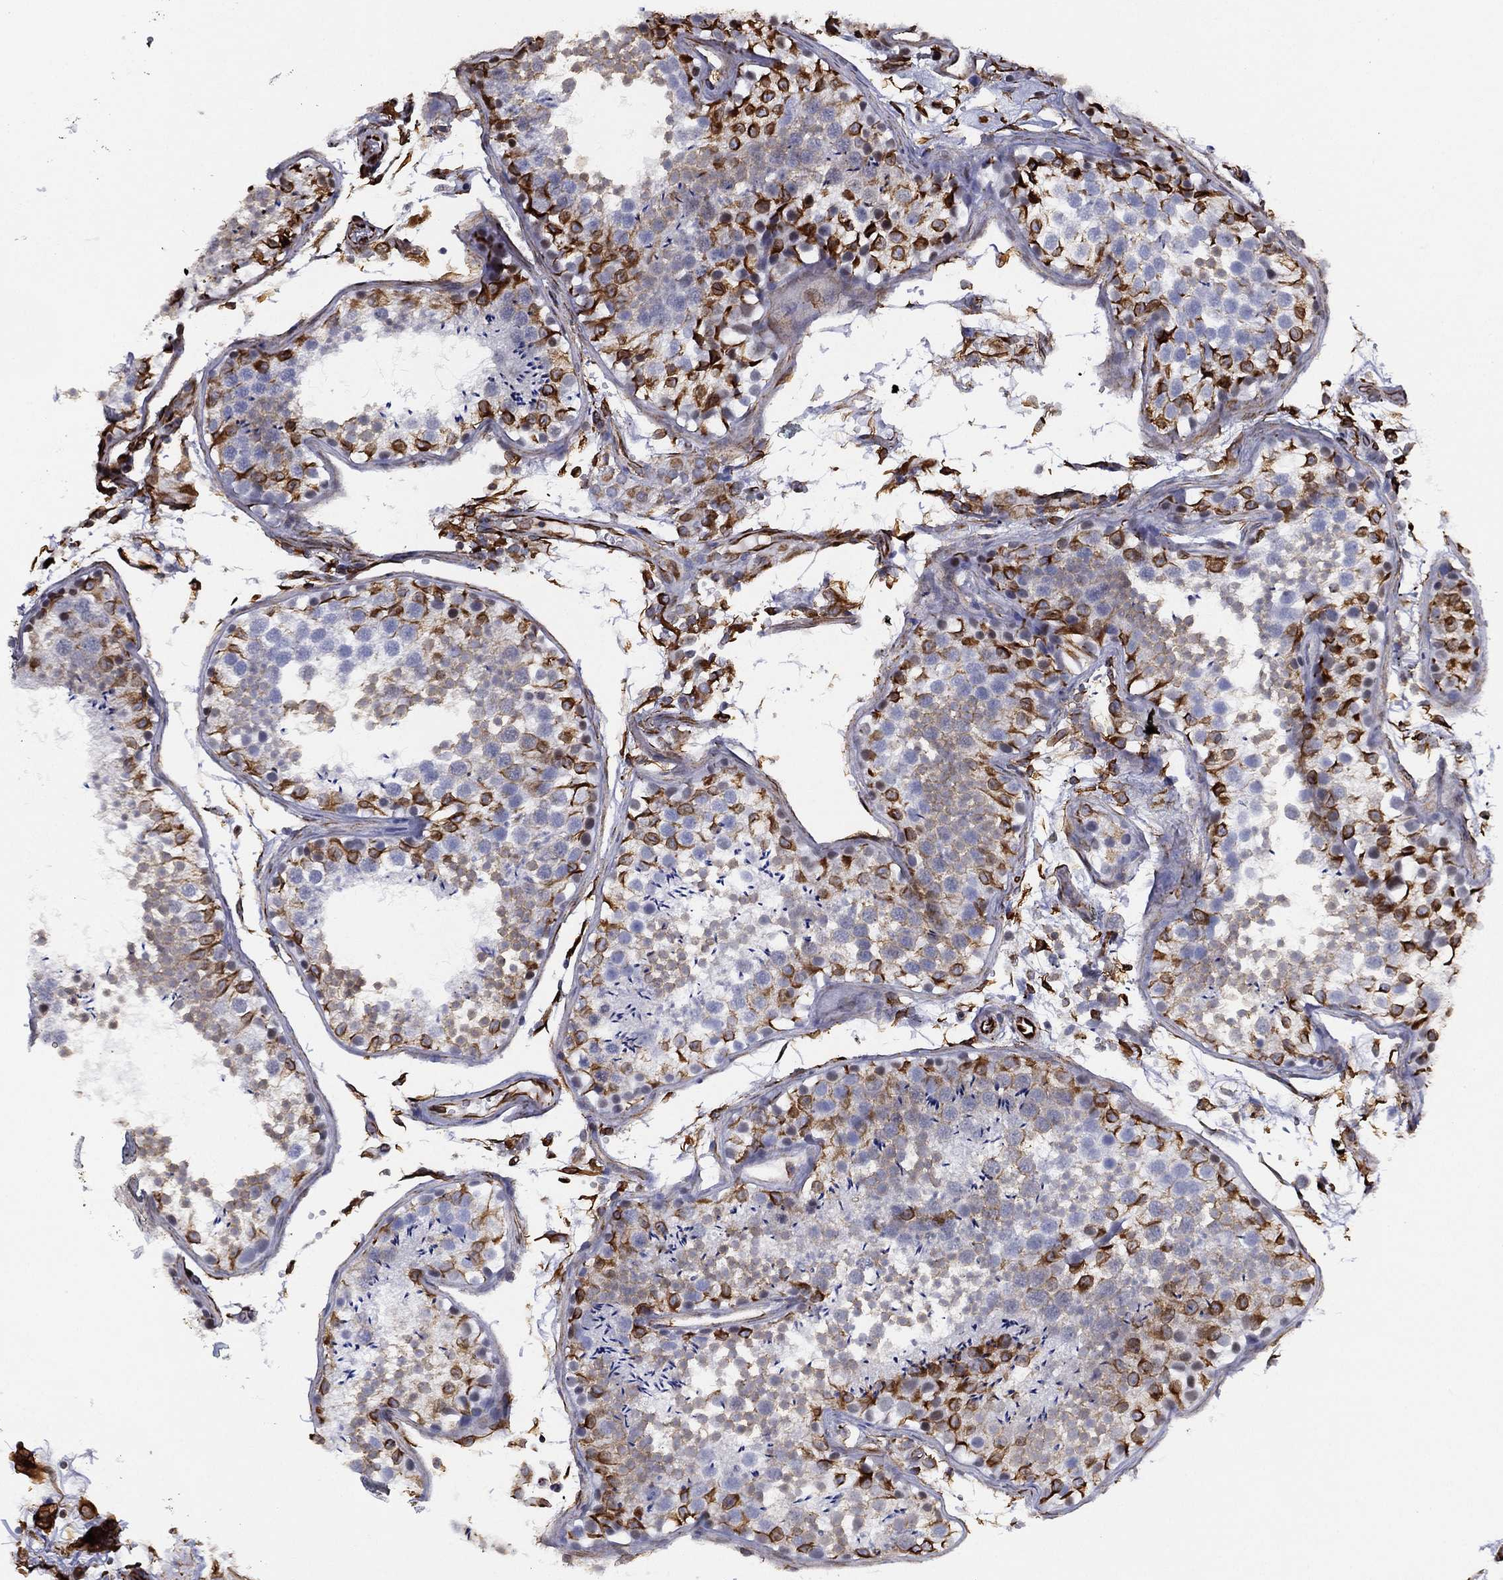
{"staining": {"intensity": "strong", "quantity": "<25%", "location": "cytoplasmic/membranous"}, "tissue": "testis", "cell_type": "Cells in seminiferous ducts", "image_type": "normal", "snomed": [{"axis": "morphology", "description": "Normal tissue, NOS"}, {"axis": "topography", "description": "Testis"}], "caption": "Immunohistochemistry (IHC) photomicrograph of normal testis stained for a protein (brown), which reveals medium levels of strong cytoplasmic/membranous positivity in about <25% of cells in seminiferous ducts.", "gene": "MAS1", "patient": {"sex": "male", "age": 29}}